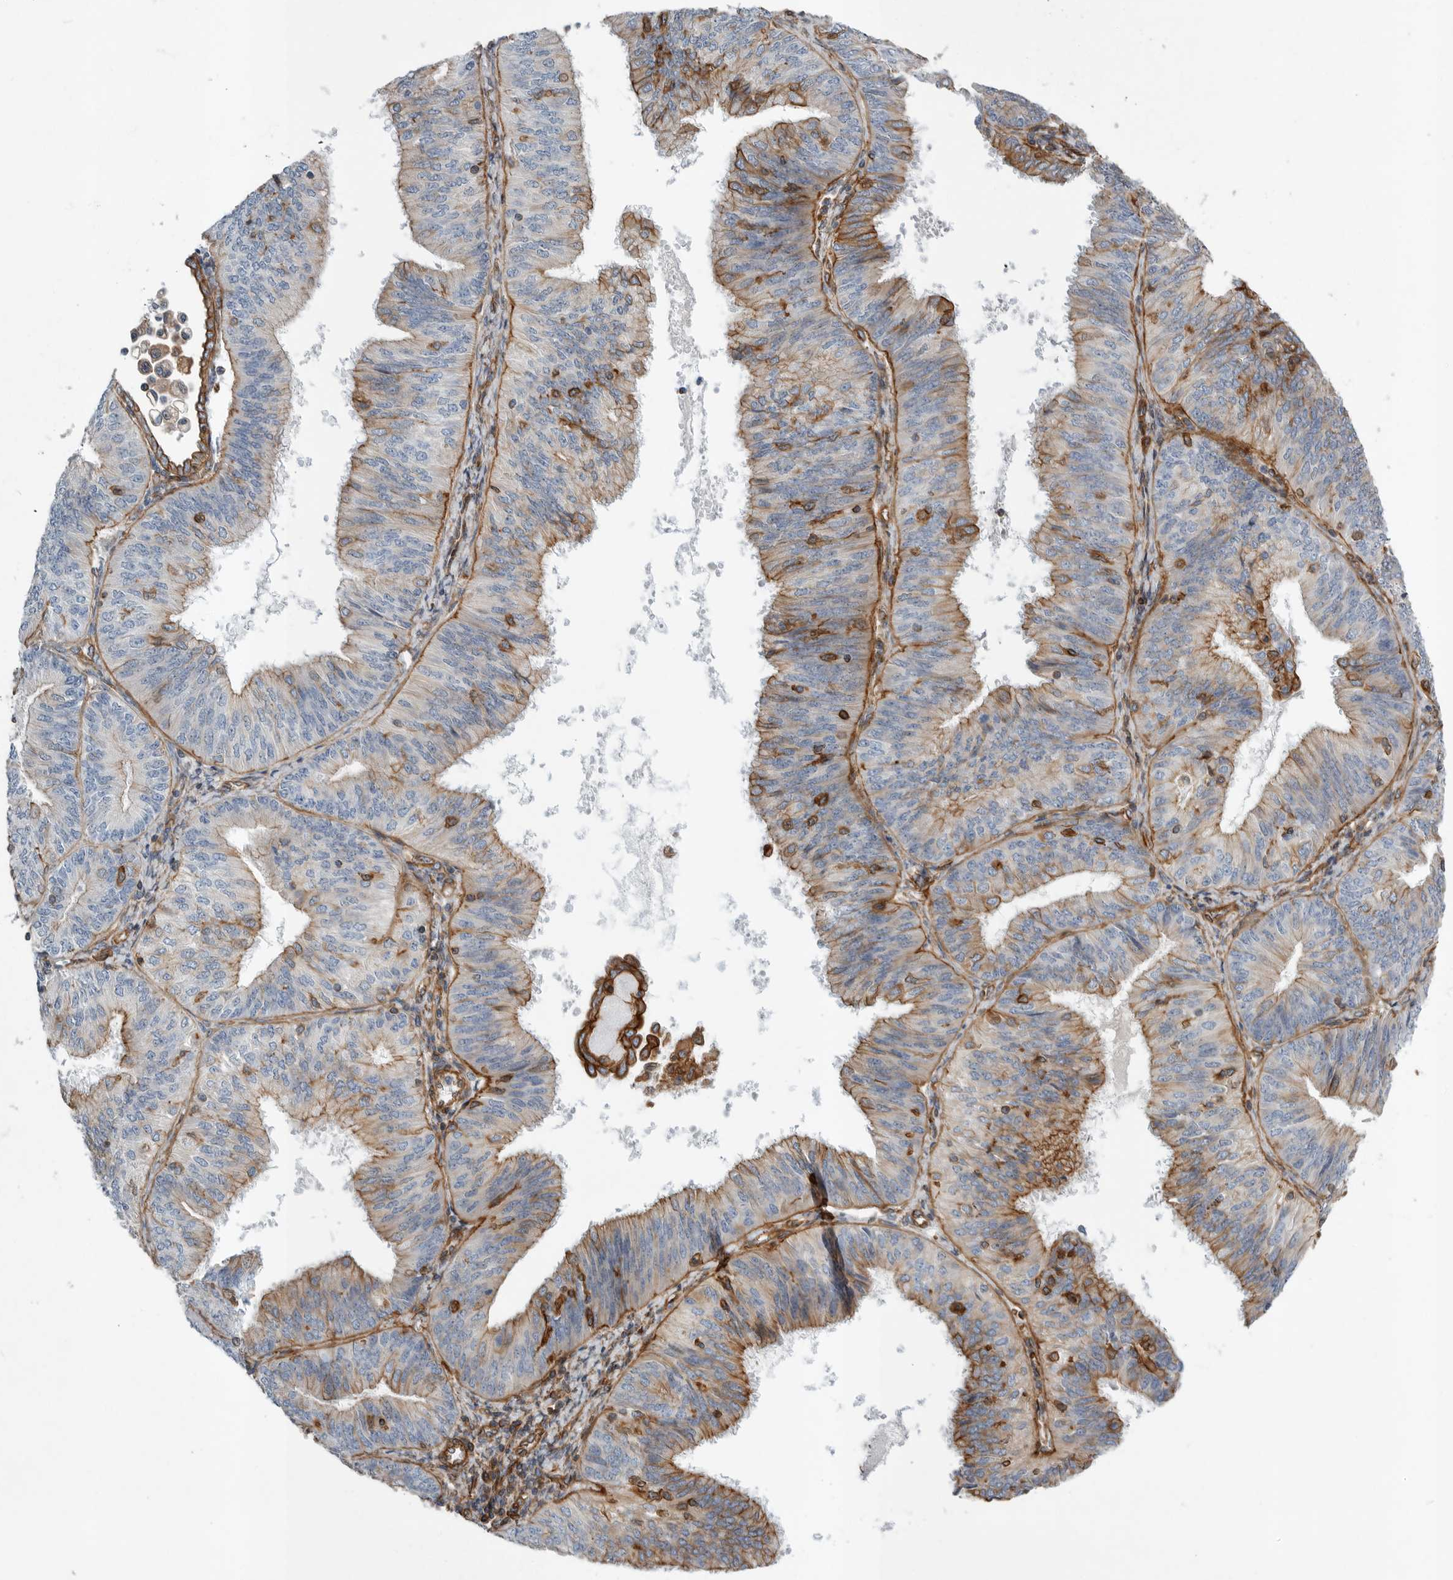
{"staining": {"intensity": "moderate", "quantity": "25%-75%", "location": "cytoplasmic/membranous"}, "tissue": "endometrial cancer", "cell_type": "Tumor cells", "image_type": "cancer", "snomed": [{"axis": "morphology", "description": "Adenocarcinoma, NOS"}, {"axis": "topography", "description": "Endometrium"}], "caption": "Brown immunohistochemical staining in human endometrial adenocarcinoma exhibits moderate cytoplasmic/membranous positivity in approximately 25%-75% of tumor cells.", "gene": "PLEC", "patient": {"sex": "female", "age": 58}}